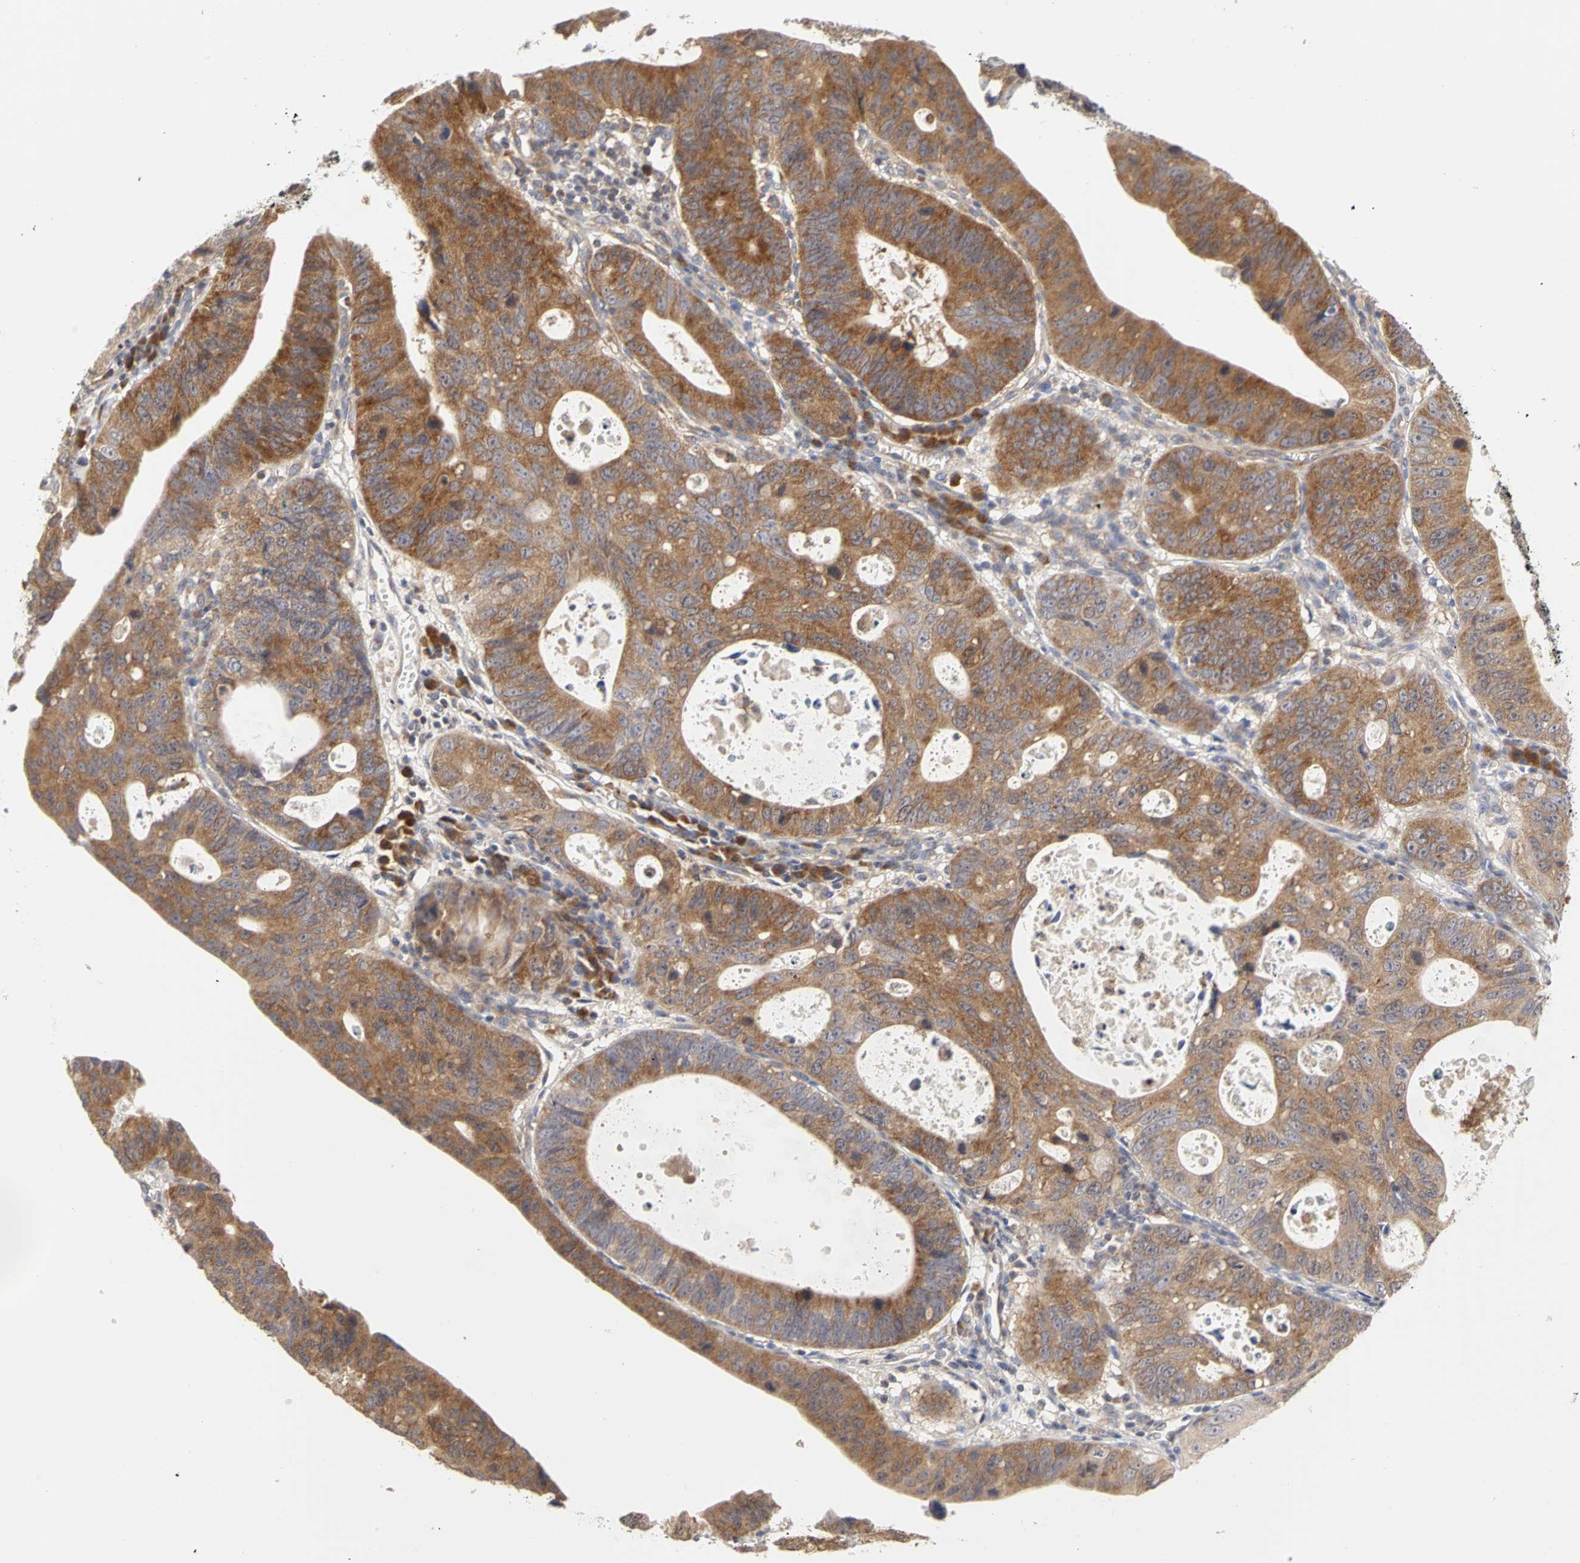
{"staining": {"intensity": "strong", "quantity": ">75%", "location": "cytoplasmic/membranous"}, "tissue": "stomach cancer", "cell_type": "Tumor cells", "image_type": "cancer", "snomed": [{"axis": "morphology", "description": "Adenocarcinoma, NOS"}, {"axis": "topography", "description": "Stomach"}], "caption": "A high amount of strong cytoplasmic/membranous positivity is seen in approximately >75% of tumor cells in stomach adenocarcinoma tissue.", "gene": "IRAK1", "patient": {"sex": "male", "age": 59}}